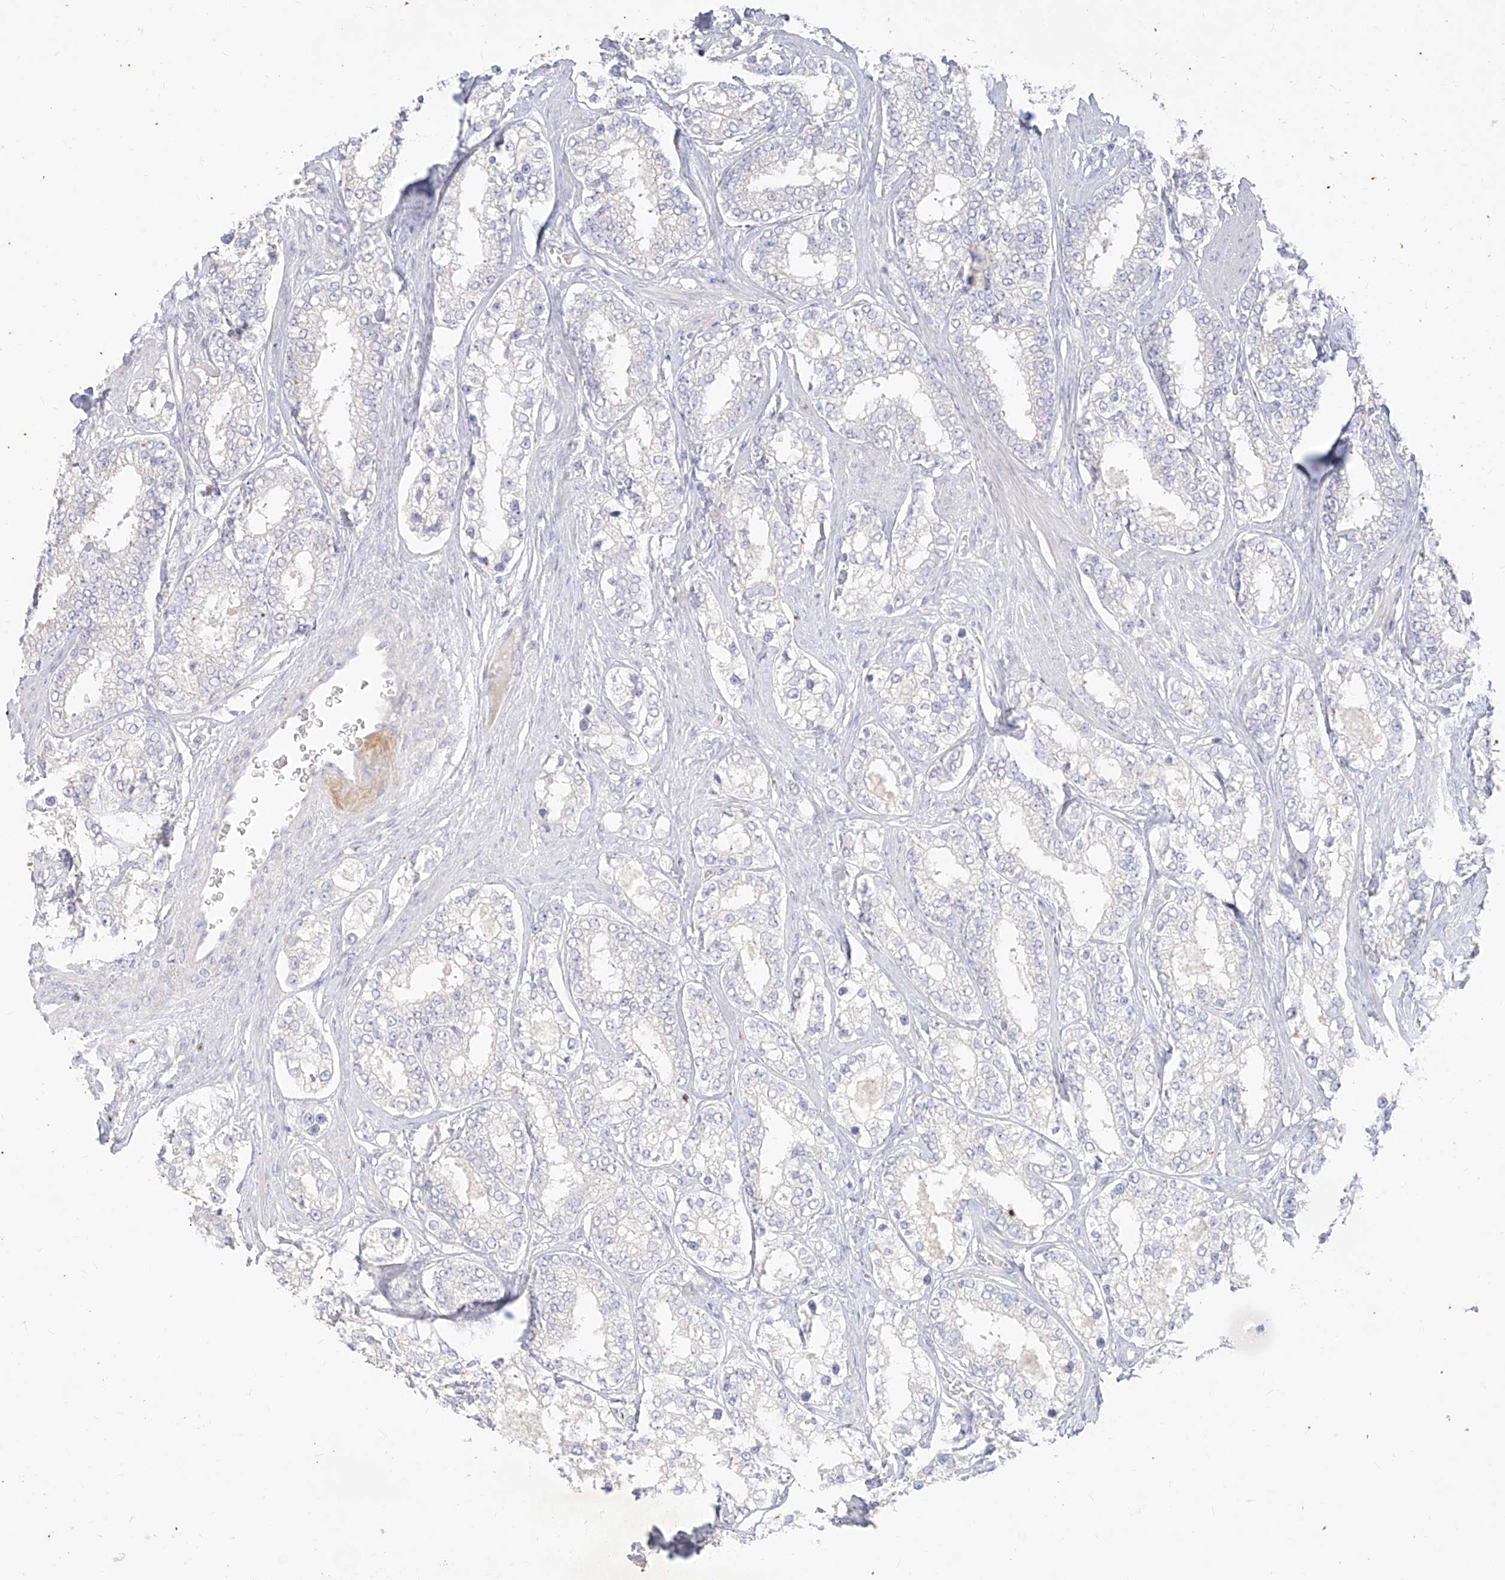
{"staining": {"intensity": "negative", "quantity": "none", "location": "none"}, "tissue": "prostate cancer", "cell_type": "Tumor cells", "image_type": "cancer", "snomed": [{"axis": "morphology", "description": "Normal tissue, NOS"}, {"axis": "morphology", "description": "Adenocarcinoma, High grade"}, {"axis": "topography", "description": "Prostate"}], "caption": "IHC of prostate cancer displays no staining in tumor cells. (DAB immunohistochemistry (IHC) visualized using brightfield microscopy, high magnification).", "gene": "ARHGEF40", "patient": {"sex": "male", "age": 83}}